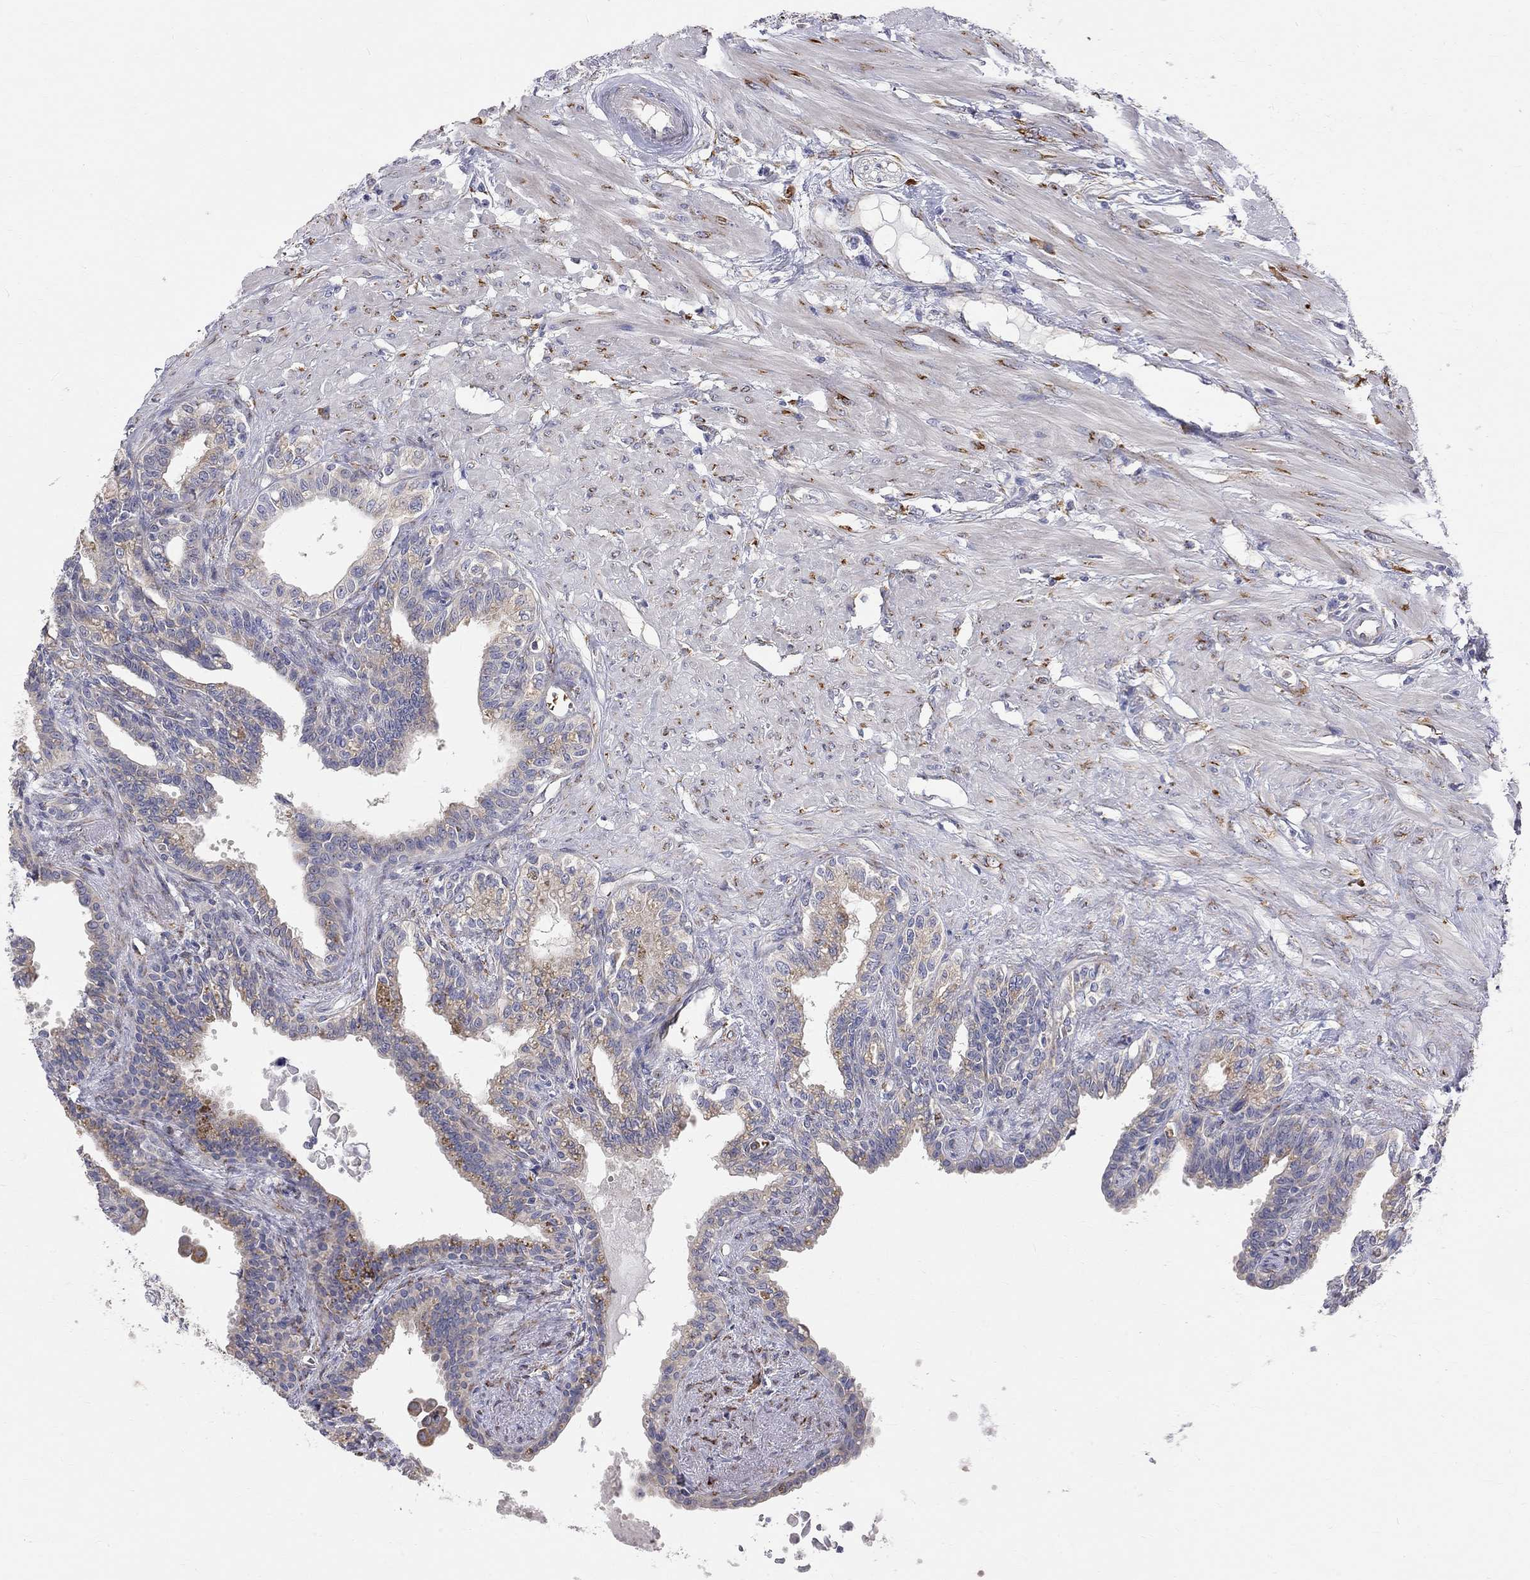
{"staining": {"intensity": "weak", "quantity": "25%-75%", "location": "cytoplasmic/membranous"}, "tissue": "seminal vesicle", "cell_type": "Glandular cells", "image_type": "normal", "snomed": [{"axis": "morphology", "description": "Normal tissue, NOS"}, {"axis": "morphology", "description": "Urothelial carcinoma, NOS"}, {"axis": "topography", "description": "Urinary bladder"}, {"axis": "topography", "description": "Seminal veicle"}], "caption": "High-power microscopy captured an immunohistochemistry (IHC) micrograph of benign seminal vesicle, revealing weak cytoplasmic/membranous positivity in approximately 25%-75% of glandular cells.", "gene": "CASTOR1", "patient": {"sex": "male", "age": 76}}